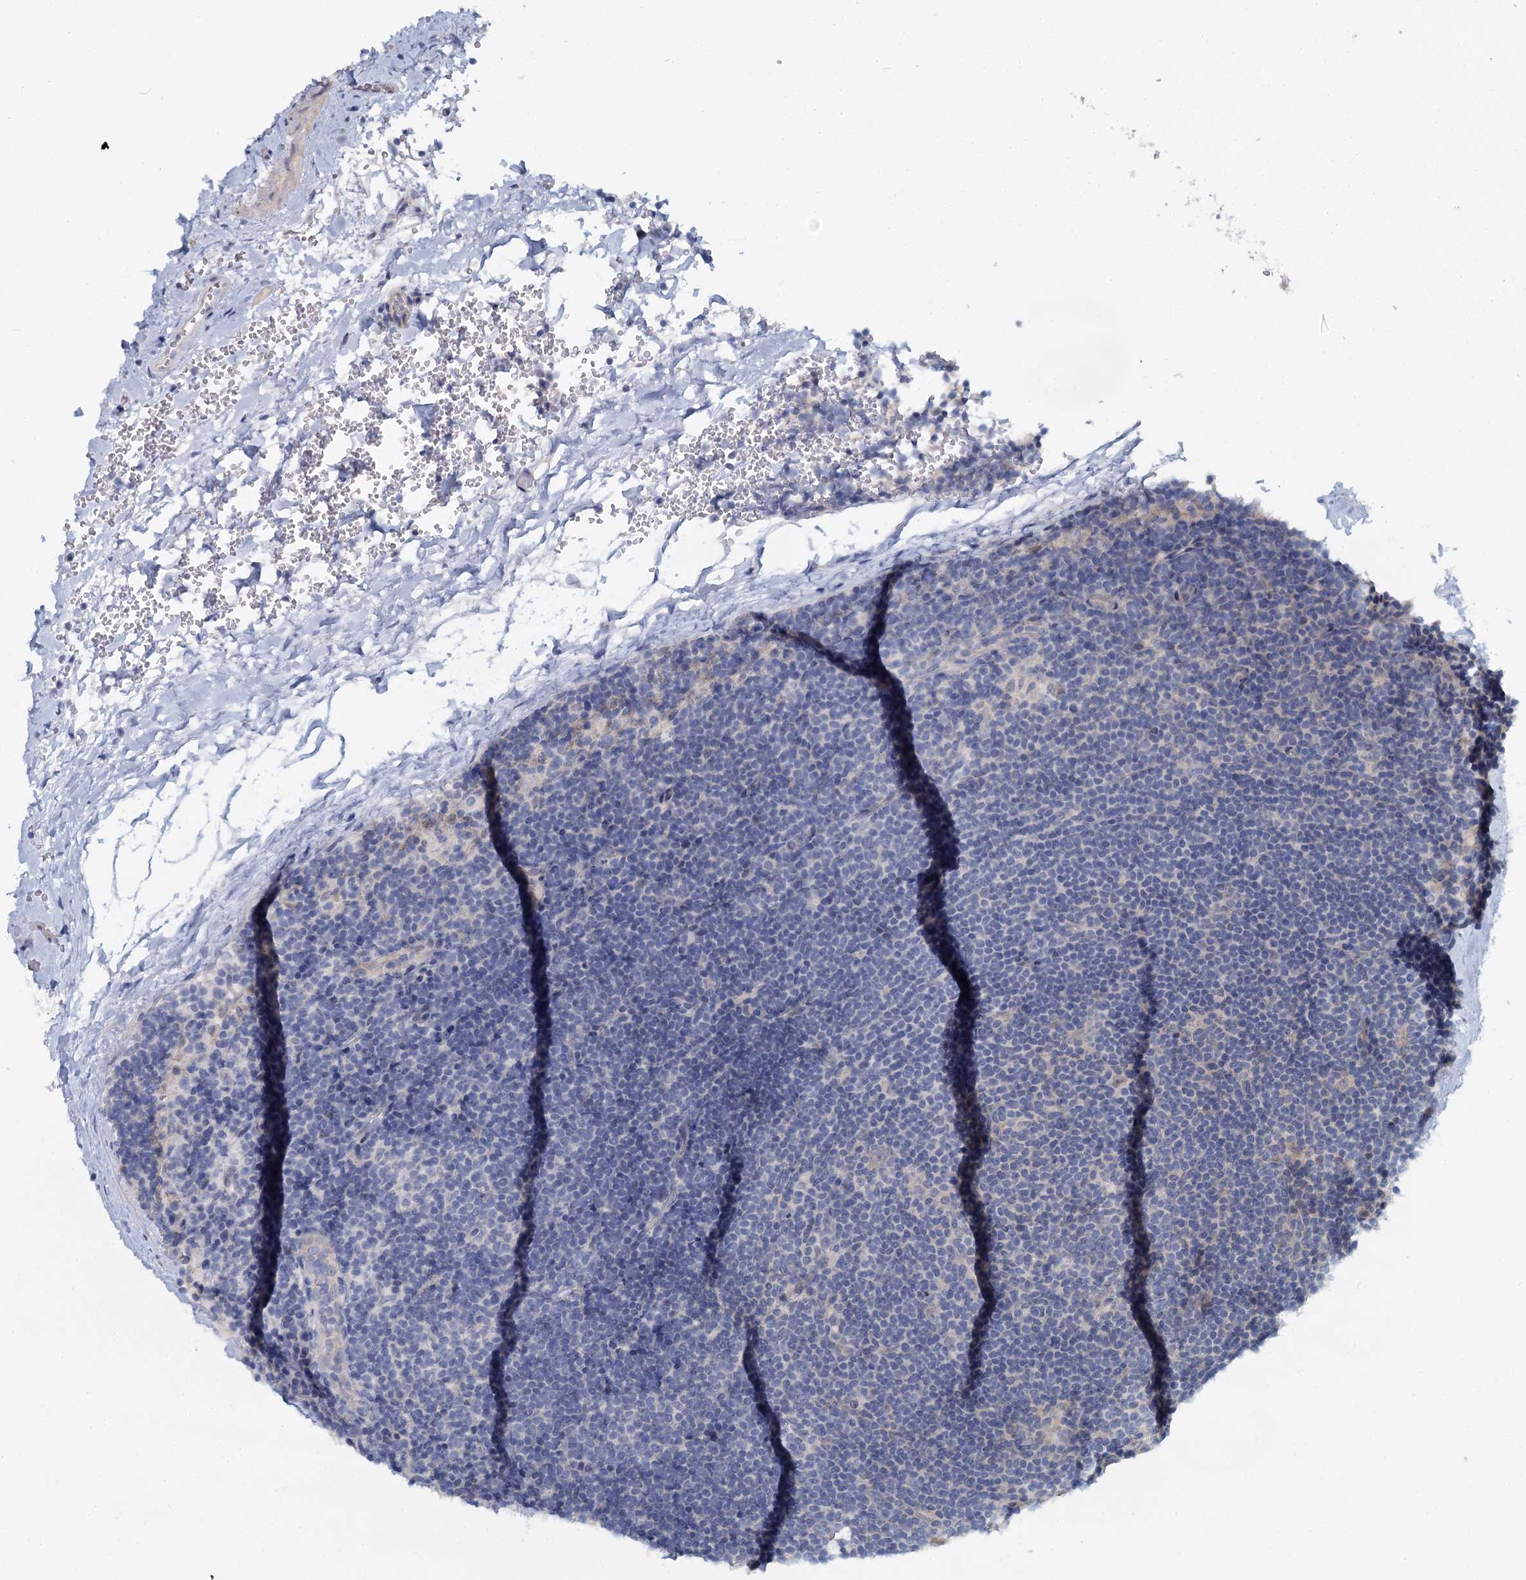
{"staining": {"intensity": "negative", "quantity": "none", "location": "none"}, "tissue": "lymphoma", "cell_type": "Tumor cells", "image_type": "cancer", "snomed": [{"axis": "morphology", "description": "Hodgkin's disease, NOS"}, {"axis": "topography", "description": "Lymph node"}], "caption": "Immunohistochemical staining of Hodgkin's disease displays no significant expression in tumor cells. Brightfield microscopy of IHC stained with DAB (brown) and hematoxylin (blue), captured at high magnification.", "gene": "ACRBP", "patient": {"sex": "female", "age": 57}}